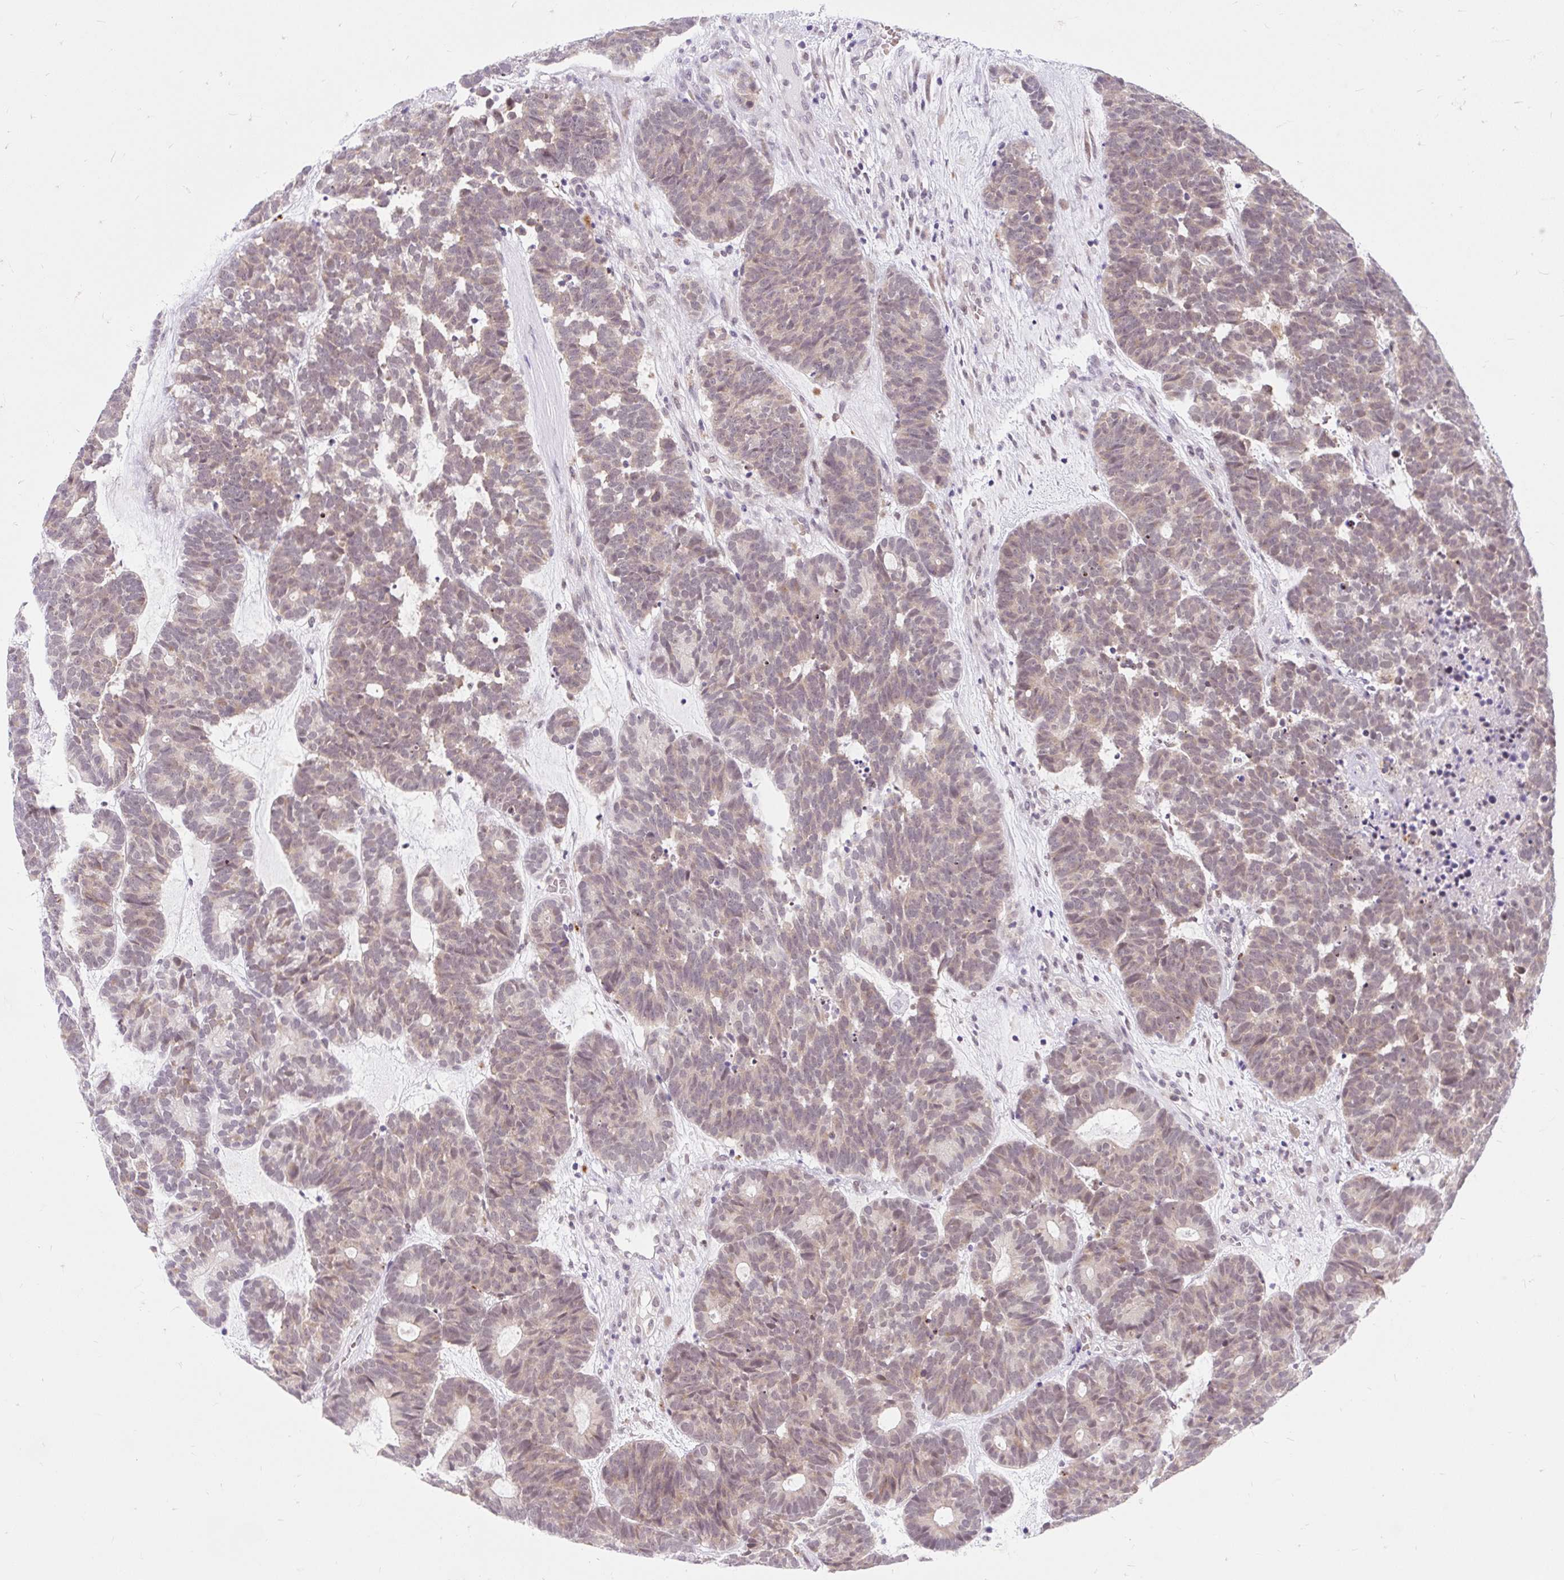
{"staining": {"intensity": "weak", "quantity": "25%-75%", "location": "cytoplasmic/membranous"}, "tissue": "head and neck cancer", "cell_type": "Tumor cells", "image_type": "cancer", "snomed": [{"axis": "morphology", "description": "Adenocarcinoma, NOS"}, {"axis": "topography", "description": "Head-Neck"}], "caption": "Brown immunohistochemical staining in head and neck cancer (adenocarcinoma) displays weak cytoplasmic/membranous positivity in about 25%-75% of tumor cells.", "gene": "SRSF10", "patient": {"sex": "female", "age": 81}}